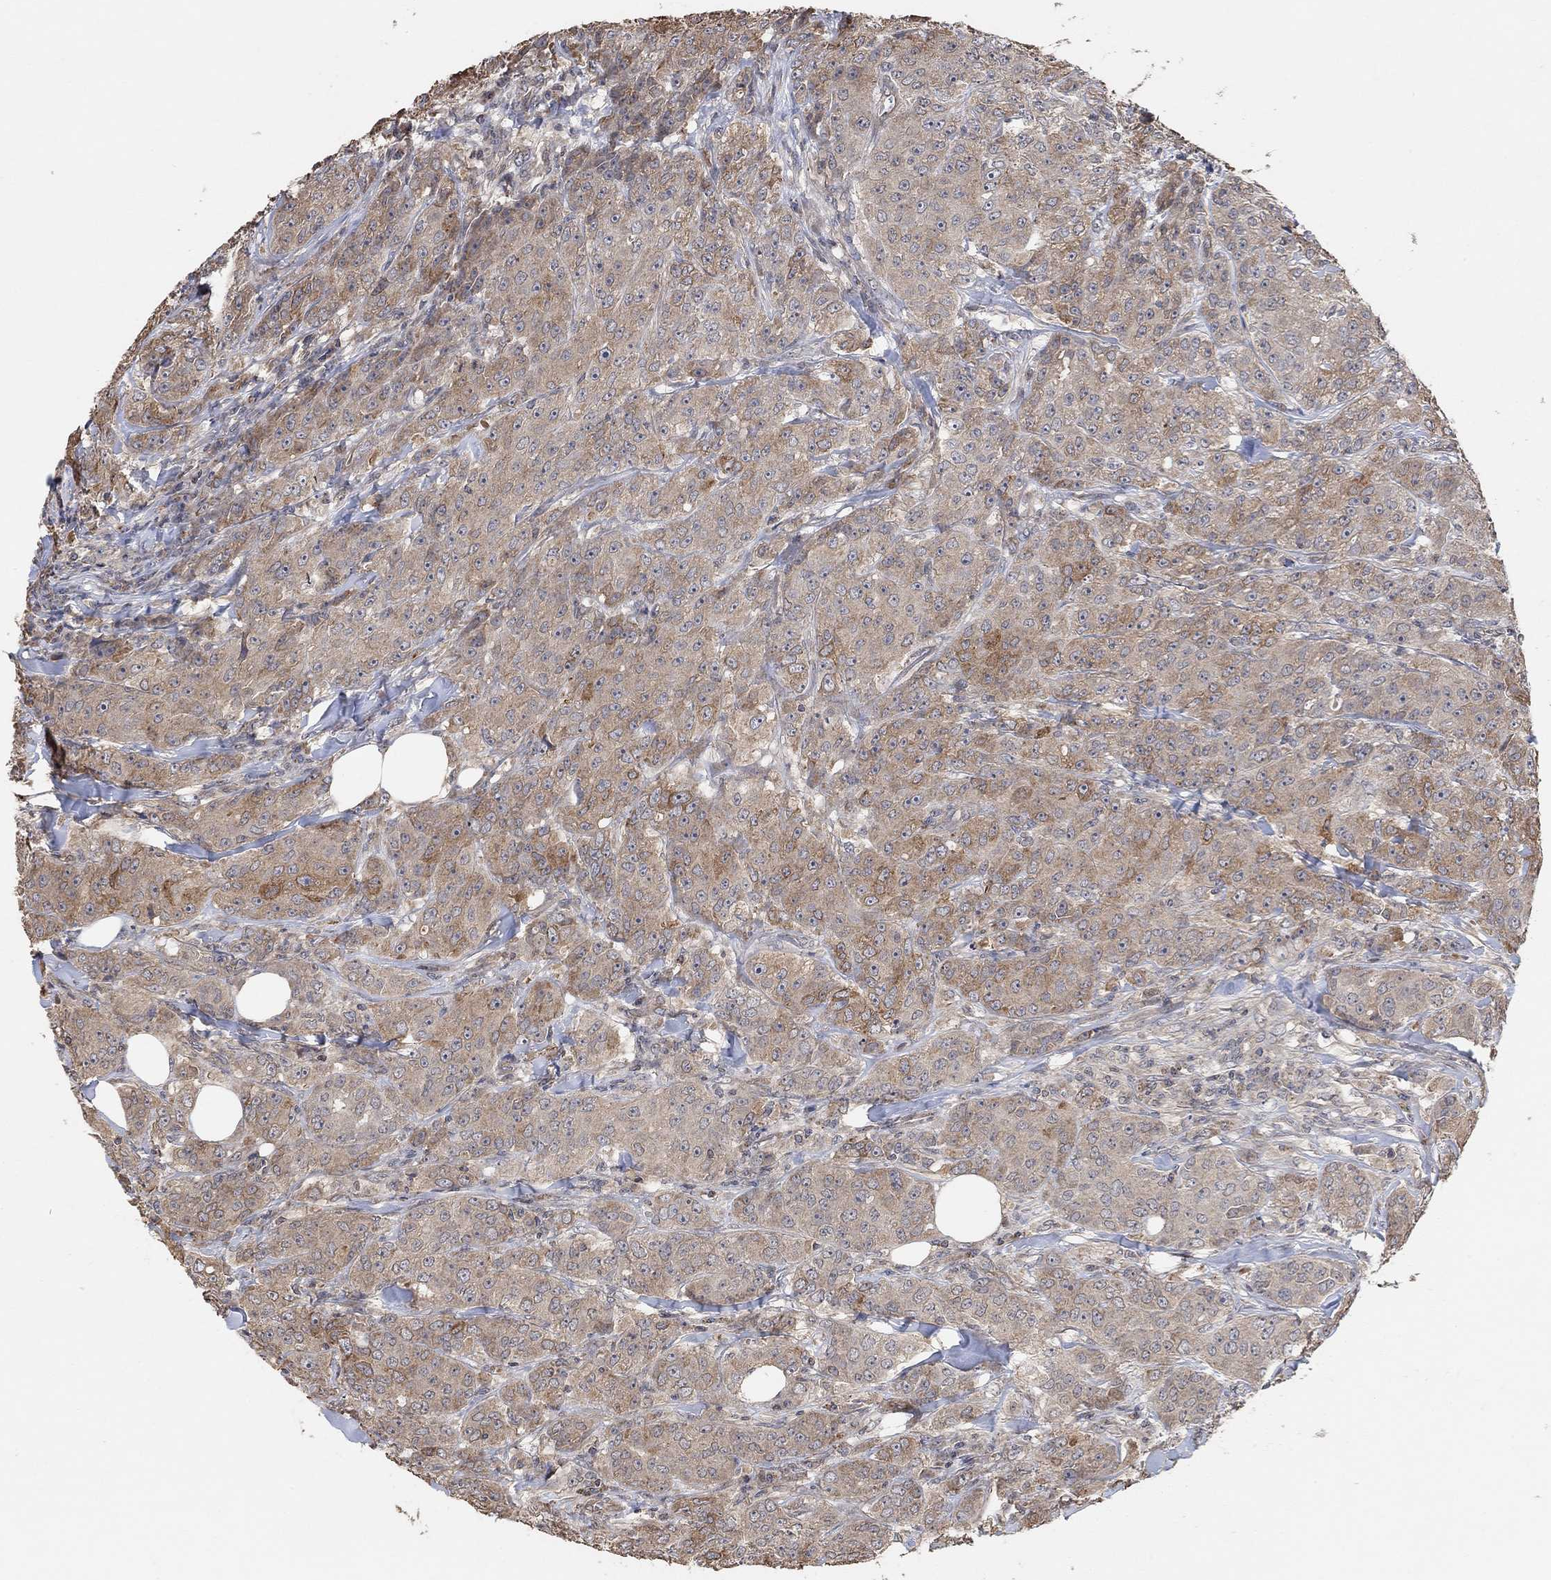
{"staining": {"intensity": "moderate", "quantity": "<25%", "location": "cytoplasmic/membranous"}, "tissue": "breast cancer", "cell_type": "Tumor cells", "image_type": "cancer", "snomed": [{"axis": "morphology", "description": "Duct carcinoma"}, {"axis": "topography", "description": "Breast"}], "caption": "Breast cancer (invasive ductal carcinoma) stained for a protein exhibits moderate cytoplasmic/membranous positivity in tumor cells. (DAB (3,3'-diaminobenzidine) IHC with brightfield microscopy, high magnification).", "gene": "UNC5B", "patient": {"sex": "female", "age": 43}}